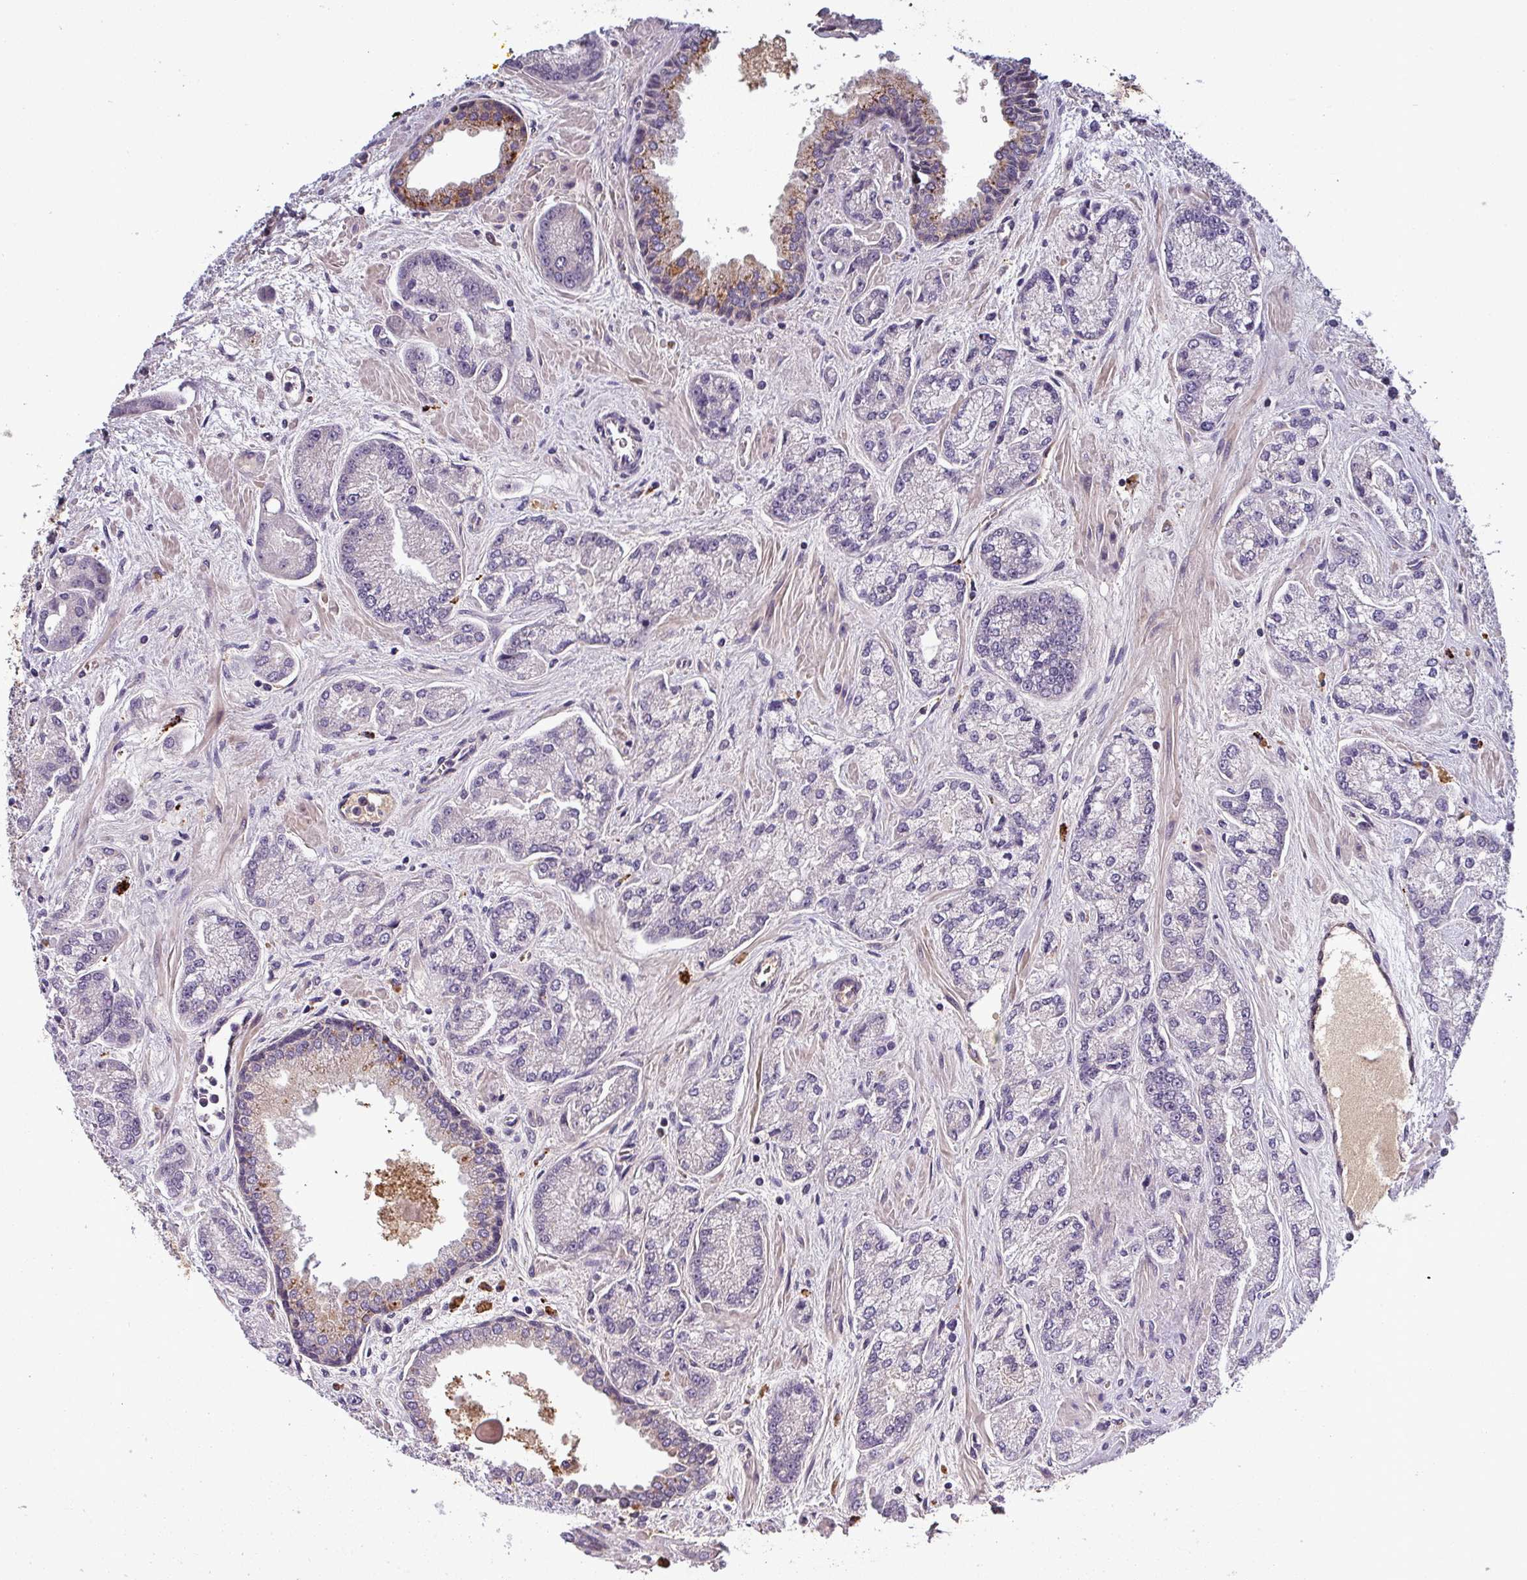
{"staining": {"intensity": "negative", "quantity": "none", "location": "none"}, "tissue": "prostate cancer", "cell_type": "Tumor cells", "image_type": "cancer", "snomed": [{"axis": "morphology", "description": "Adenocarcinoma, High grade"}, {"axis": "topography", "description": "Prostate"}], "caption": "Prostate adenocarcinoma (high-grade) was stained to show a protein in brown. There is no significant positivity in tumor cells. Brightfield microscopy of immunohistochemistry (IHC) stained with DAB (3,3'-diaminobenzidine) (brown) and hematoxylin (blue), captured at high magnification.", "gene": "PUS1", "patient": {"sex": "male", "age": 68}}